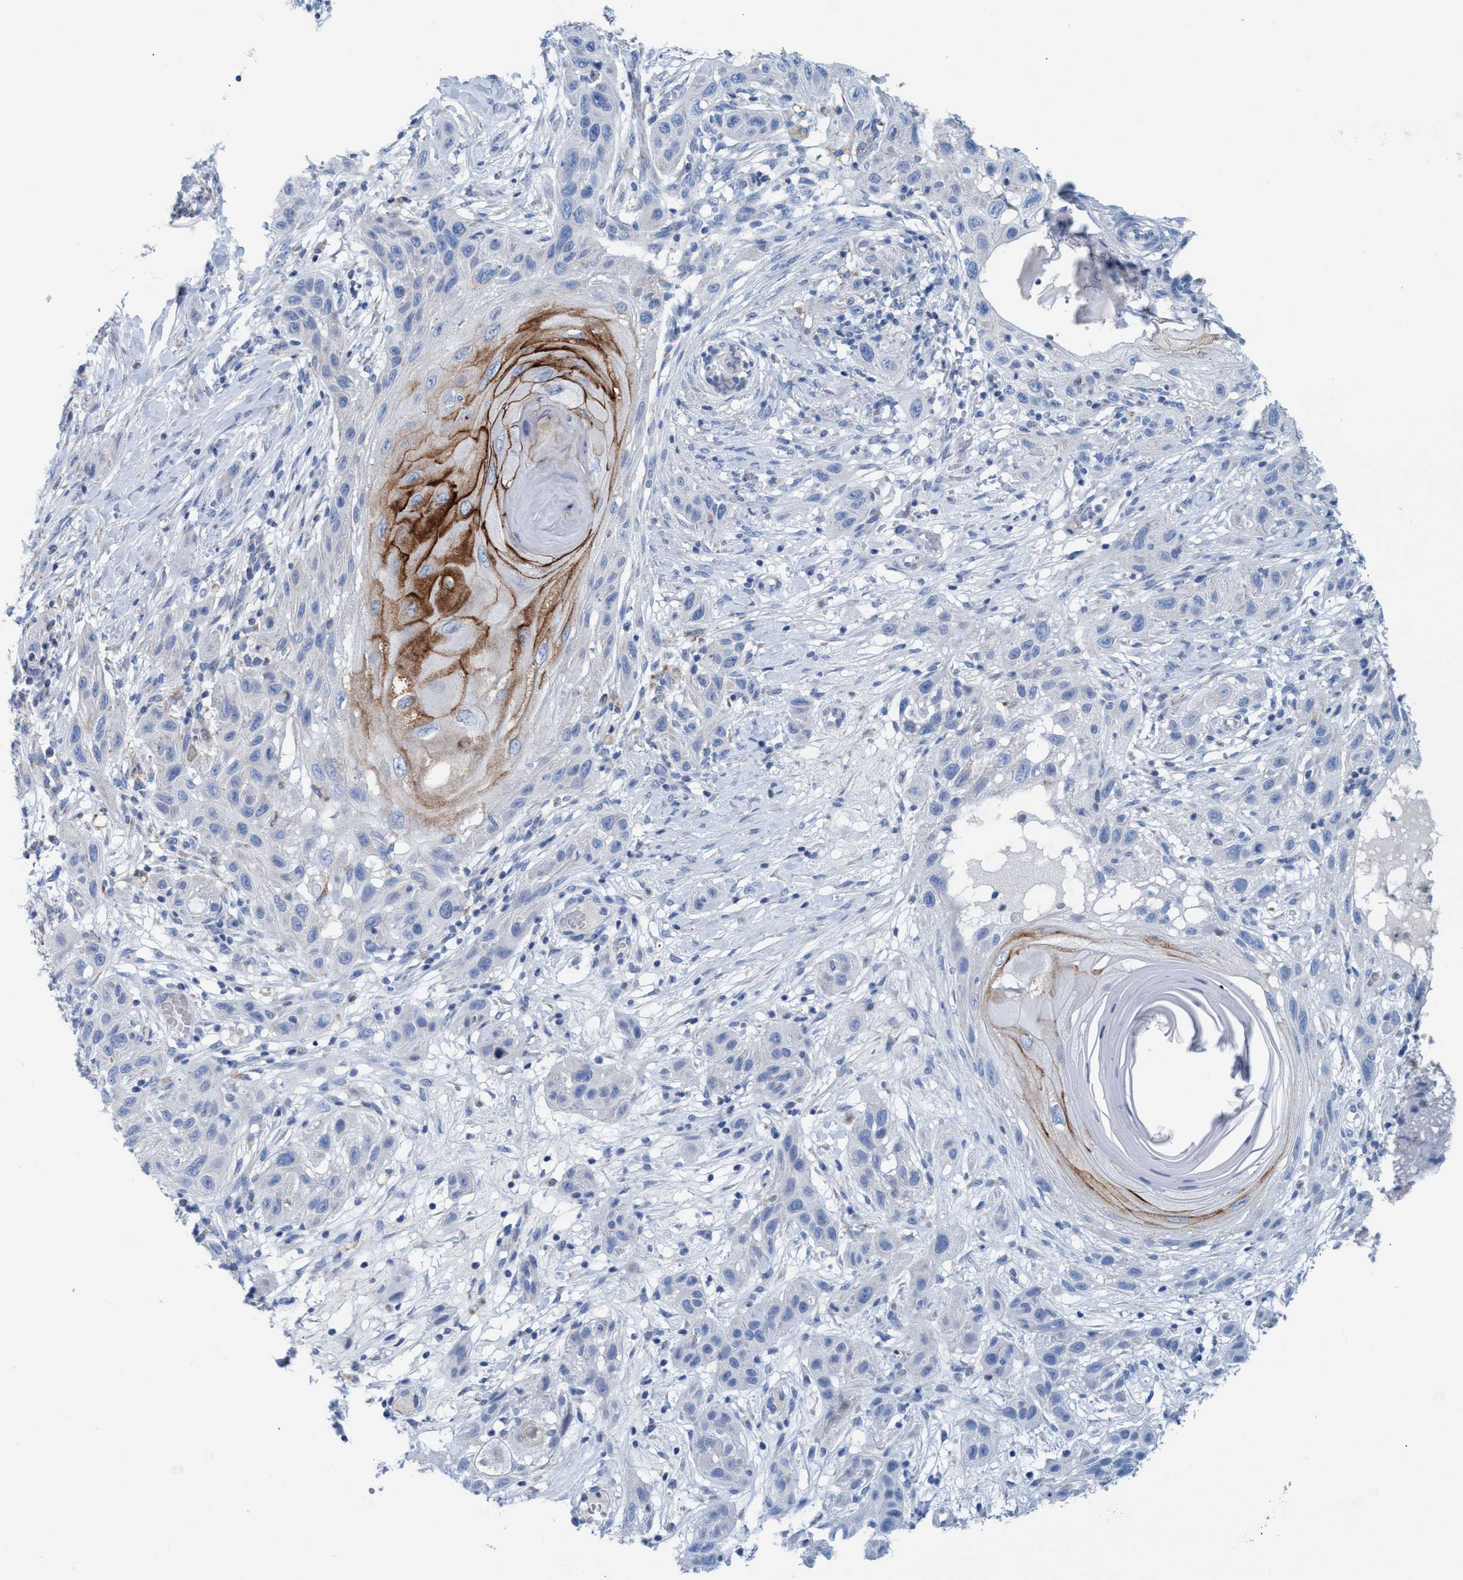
{"staining": {"intensity": "moderate", "quantity": "<25%", "location": "cytoplasmic/membranous"}, "tissue": "skin cancer", "cell_type": "Tumor cells", "image_type": "cancer", "snomed": [{"axis": "morphology", "description": "Squamous cell carcinoma, NOS"}, {"axis": "topography", "description": "Skin"}], "caption": "IHC photomicrograph of skin squamous cell carcinoma stained for a protein (brown), which exhibits low levels of moderate cytoplasmic/membranous positivity in about <25% of tumor cells.", "gene": "GGA3", "patient": {"sex": "female", "age": 96}}